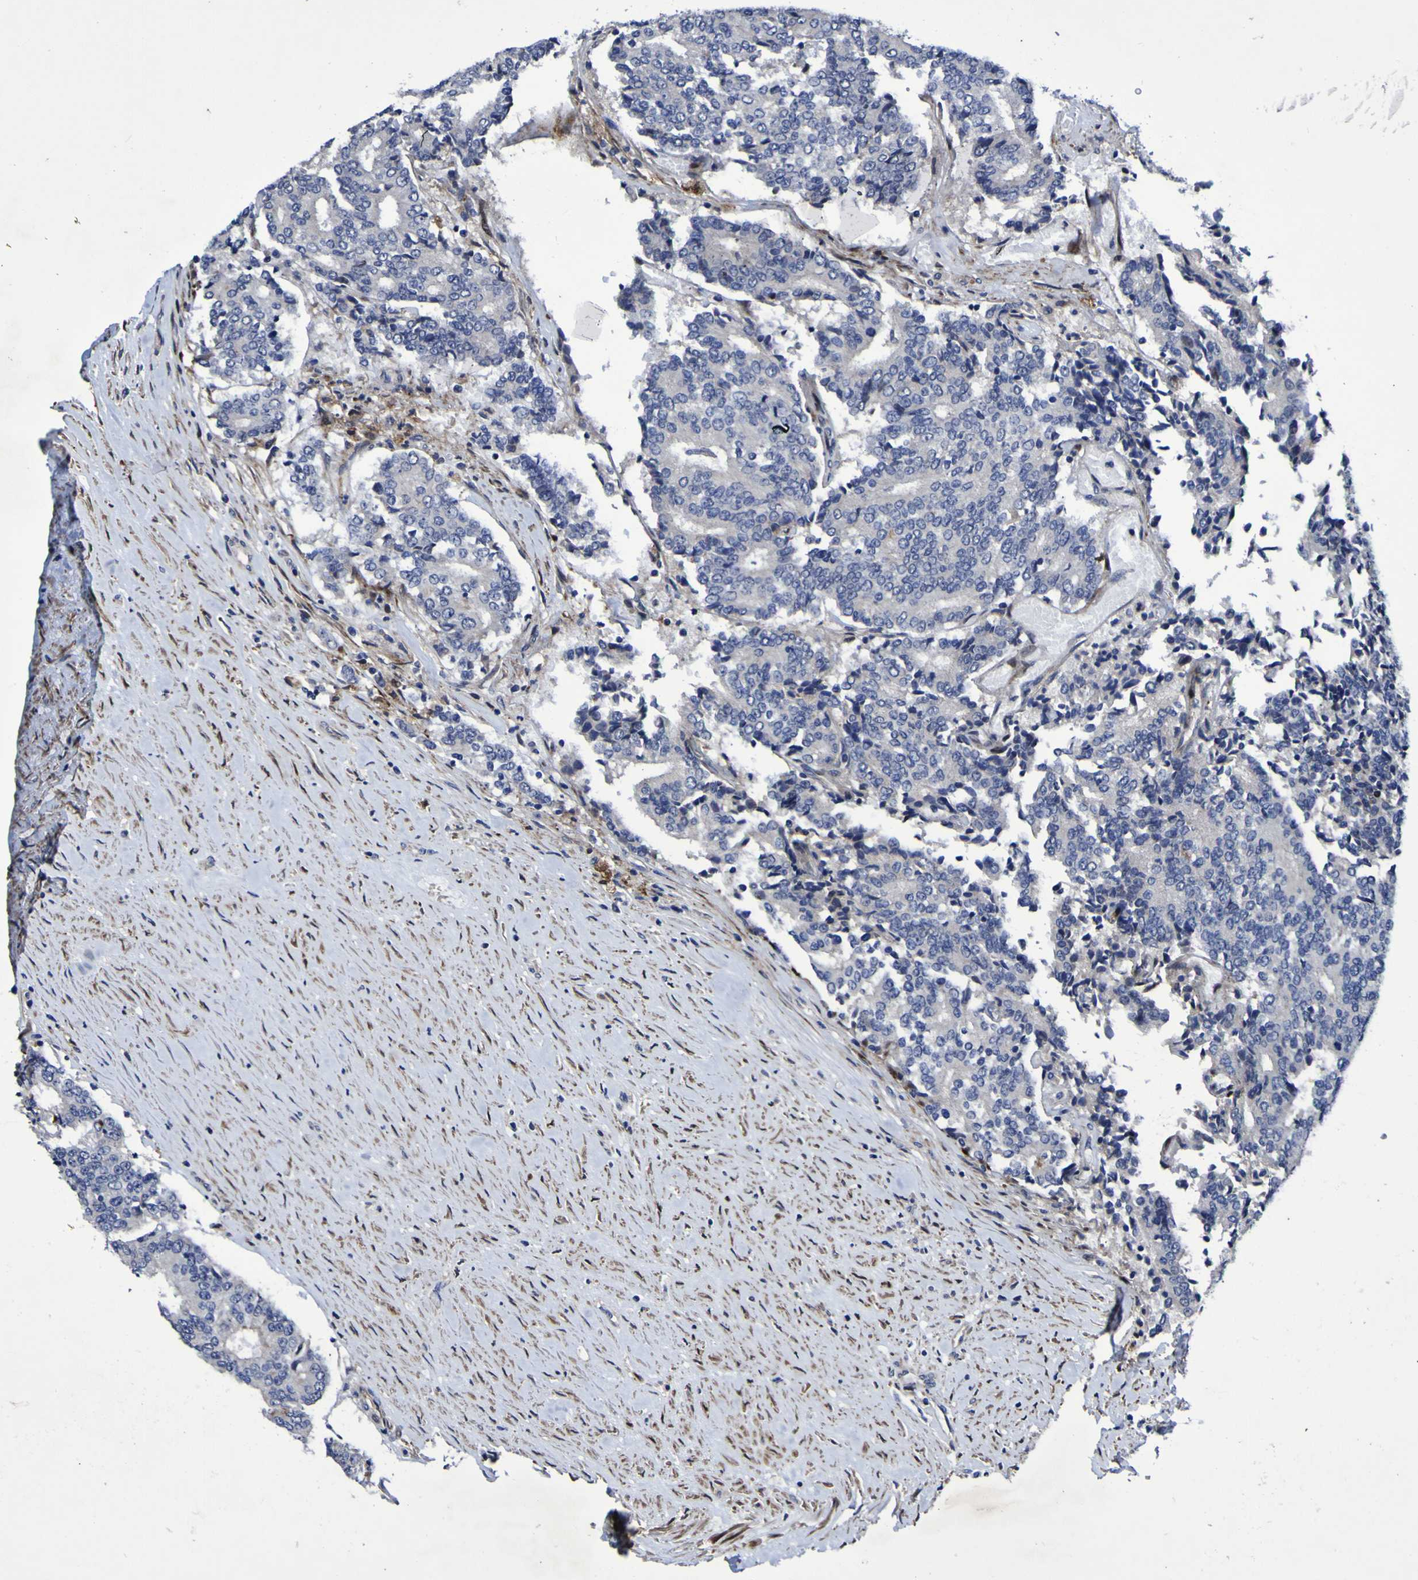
{"staining": {"intensity": "negative", "quantity": "none", "location": "none"}, "tissue": "prostate cancer", "cell_type": "Tumor cells", "image_type": "cancer", "snomed": [{"axis": "morphology", "description": "Normal tissue, NOS"}, {"axis": "morphology", "description": "Adenocarcinoma, High grade"}, {"axis": "topography", "description": "Prostate"}, {"axis": "topography", "description": "Seminal veicle"}], "caption": "Immunohistochemistry (IHC) image of neoplastic tissue: human prostate cancer stained with DAB (3,3'-diaminobenzidine) exhibits no significant protein positivity in tumor cells.", "gene": "MGLL", "patient": {"sex": "male", "age": 55}}